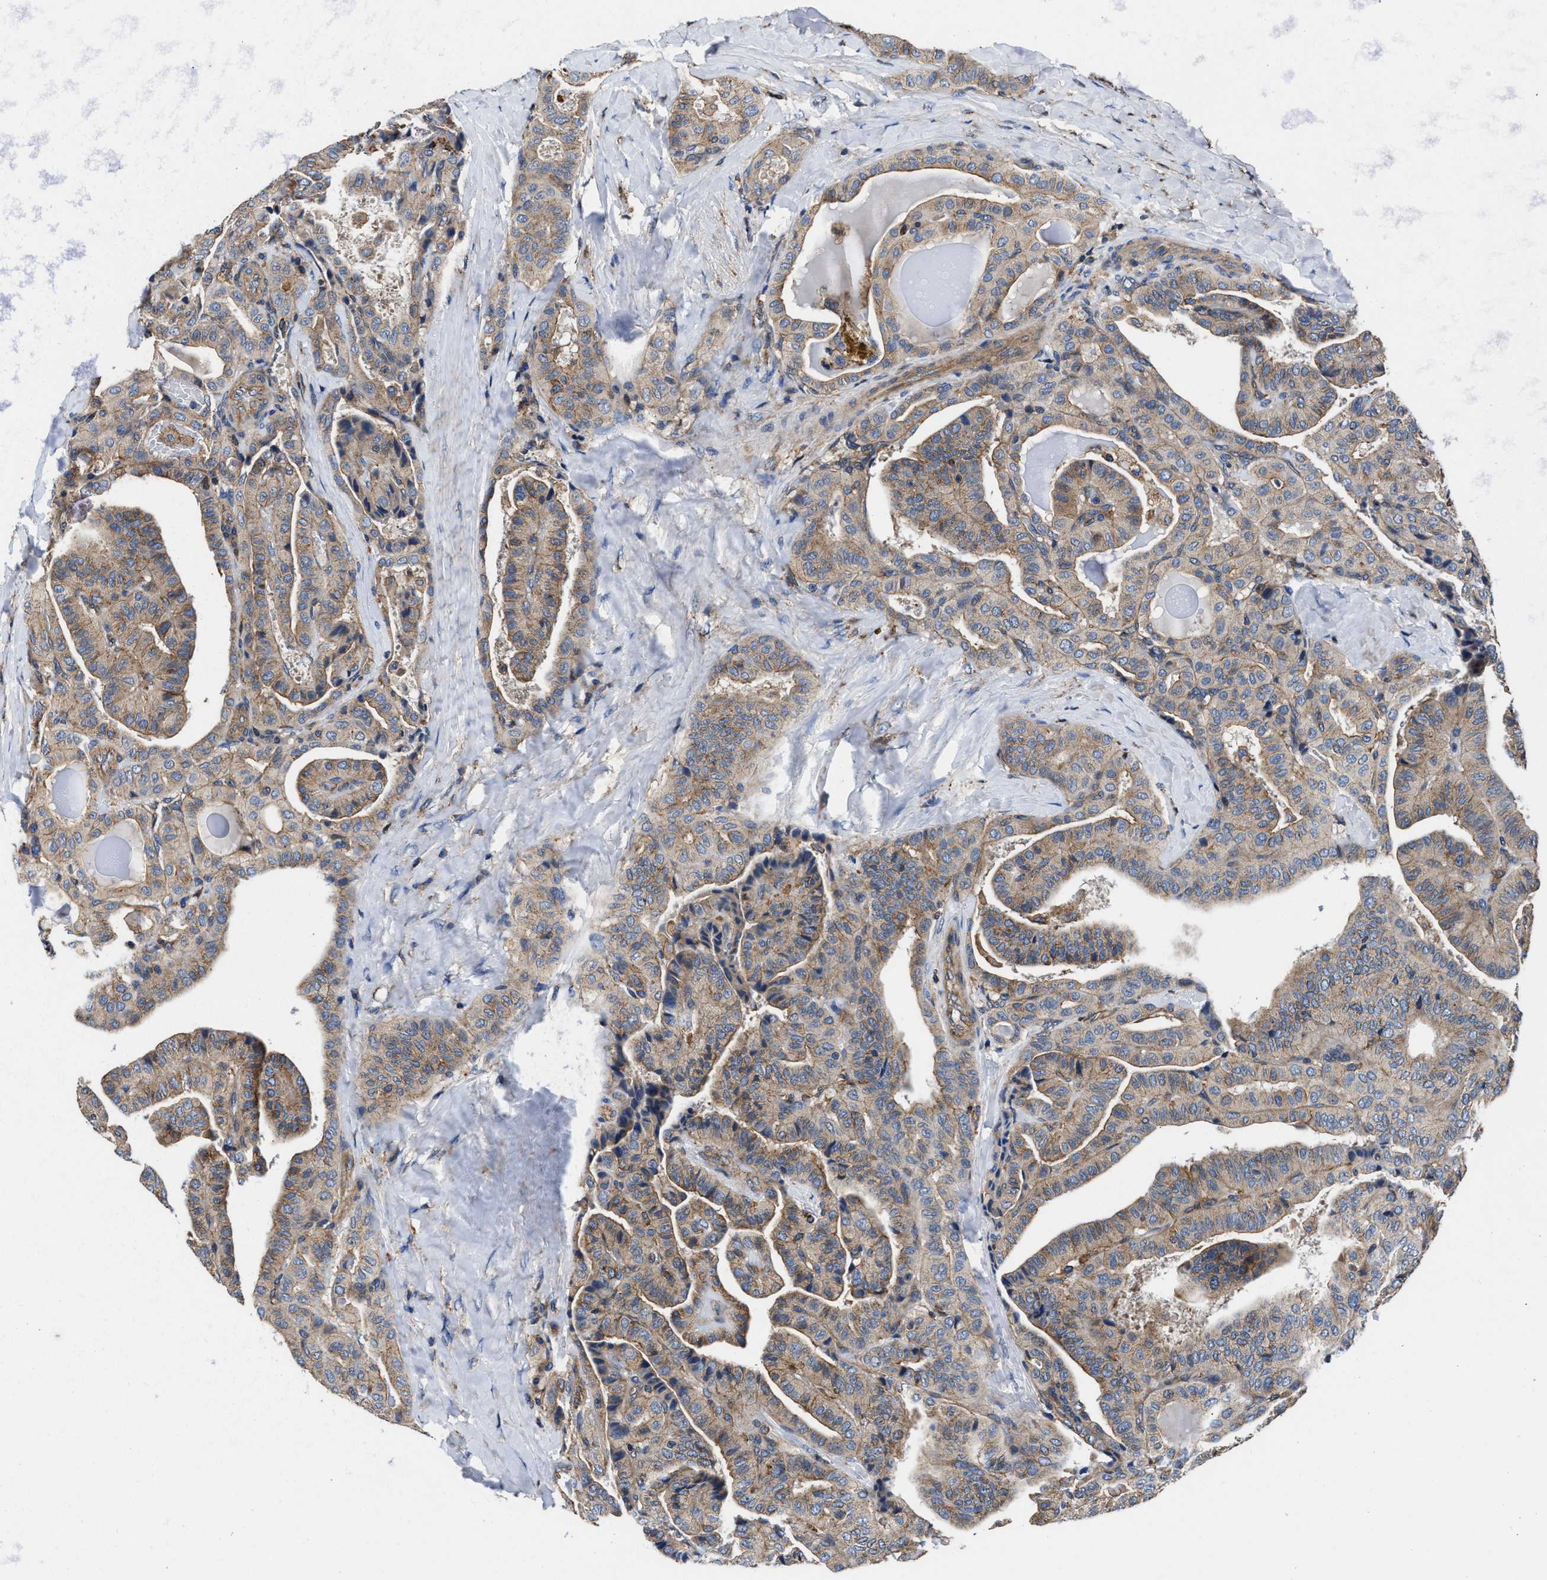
{"staining": {"intensity": "weak", "quantity": ">75%", "location": "cytoplasmic/membranous"}, "tissue": "thyroid cancer", "cell_type": "Tumor cells", "image_type": "cancer", "snomed": [{"axis": "morphology", "description": "Papillary adenocarcinoma, NOS"}, {"axis": "topography", "description": "Thyroid gland"}], "caption": "The immunohistochemical stain shows weak cytoplasmic/membranous staining in tumor cells of thyroid papillary adenocarcinoma tissue.", "gene": "PPP1R9B", "patient": {"sex": "male", "age": 77}}